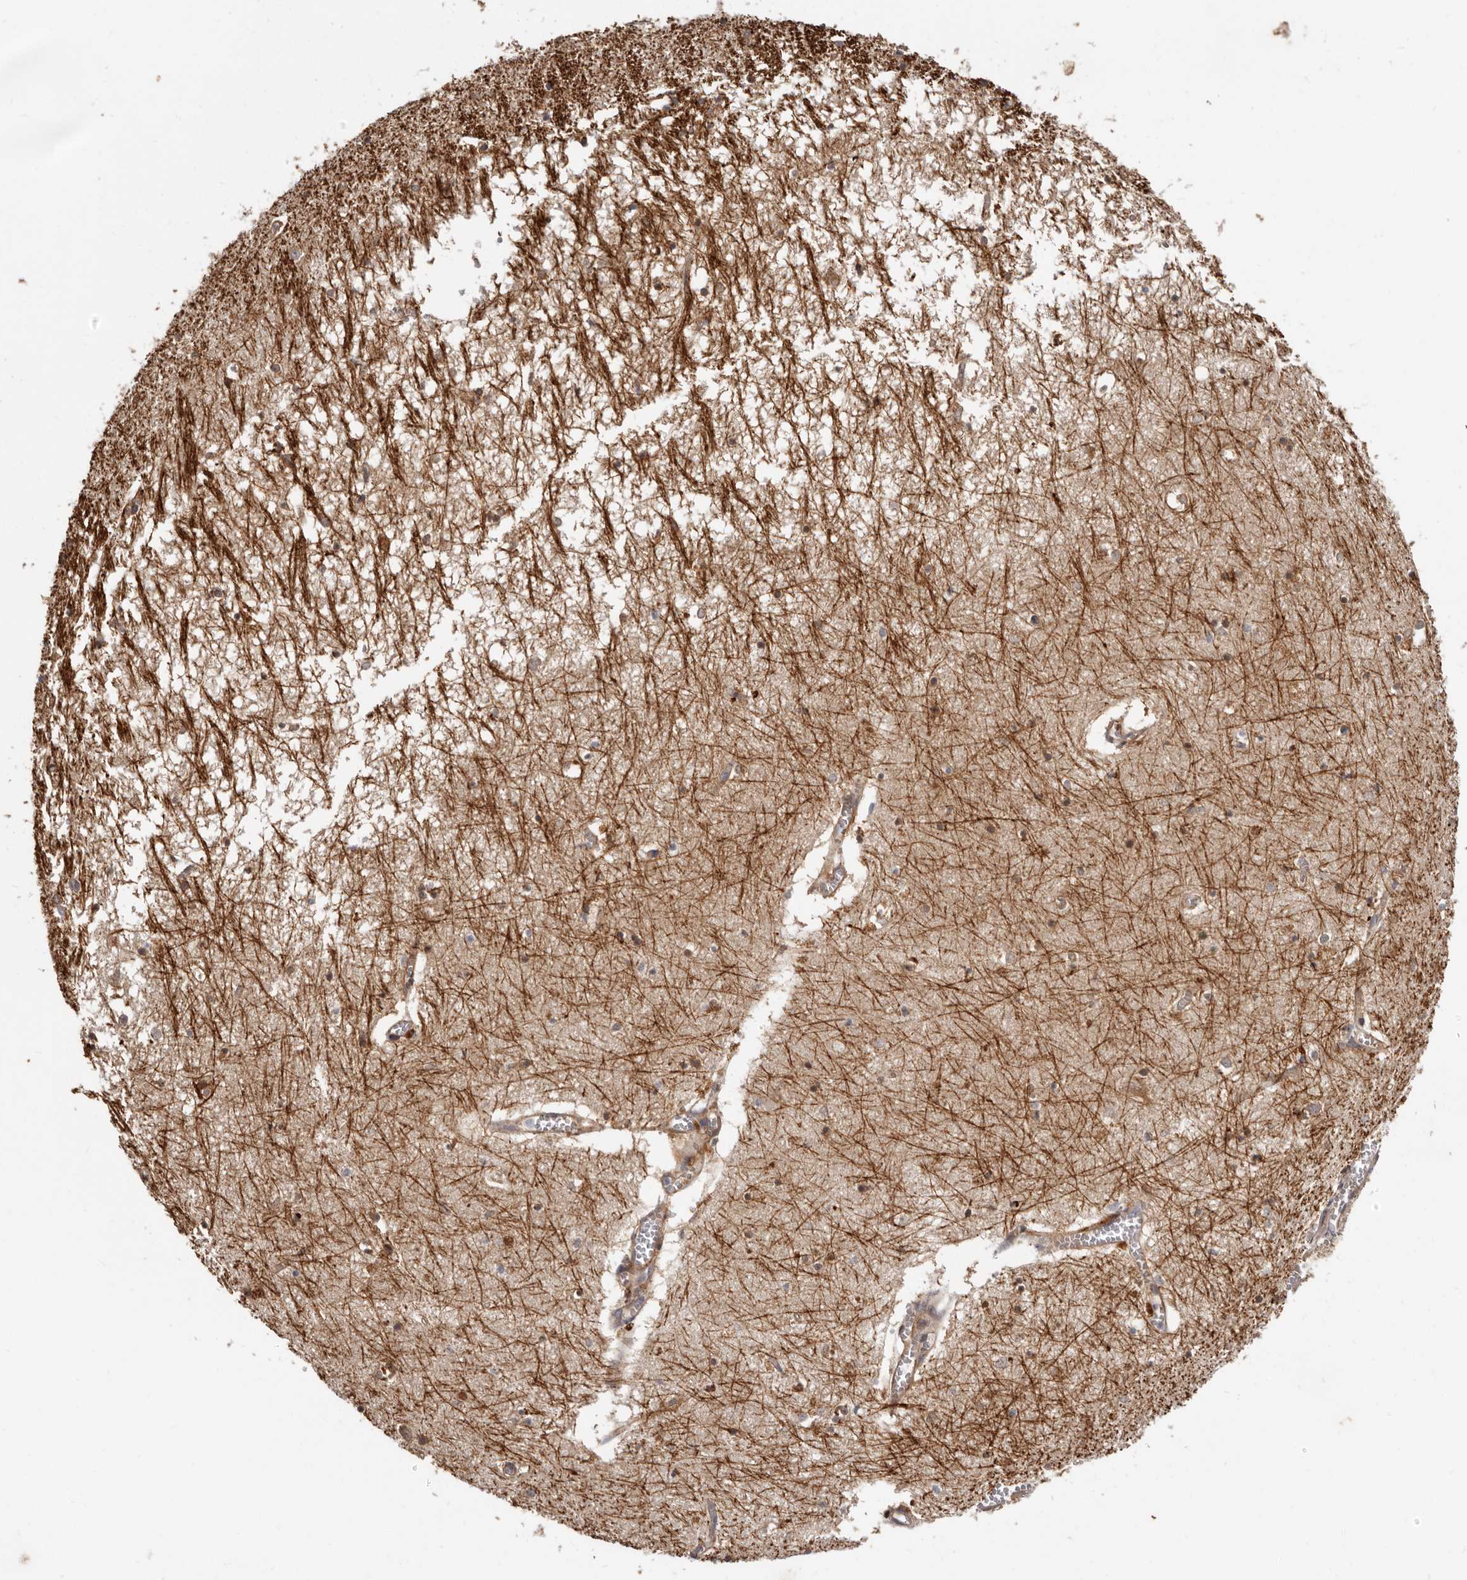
{"staining": {"intensity": "moderate", "quantity": ">75%", "location": "cytoplasmic/membranous"}, "tissue": "hippocampus", "cell_type": "Glial cells", "image_type": "normal", "snomed": [{"axis": "morphology", "description": "Normal tissue, NOS"}, {"axis": "topography", "description": "Hippocampus"}], "caption": "An IHC micrograph of unremarkable tissue is shown. Protein staining in brown highlights moderate cytoplasmic/membranous positivity in hippocampus within glial cells. Ihc stains the protein in brown and the nuclei are stained blue.", "gene": "SBDS", "patient": {"sex": "male", "age": 70}}